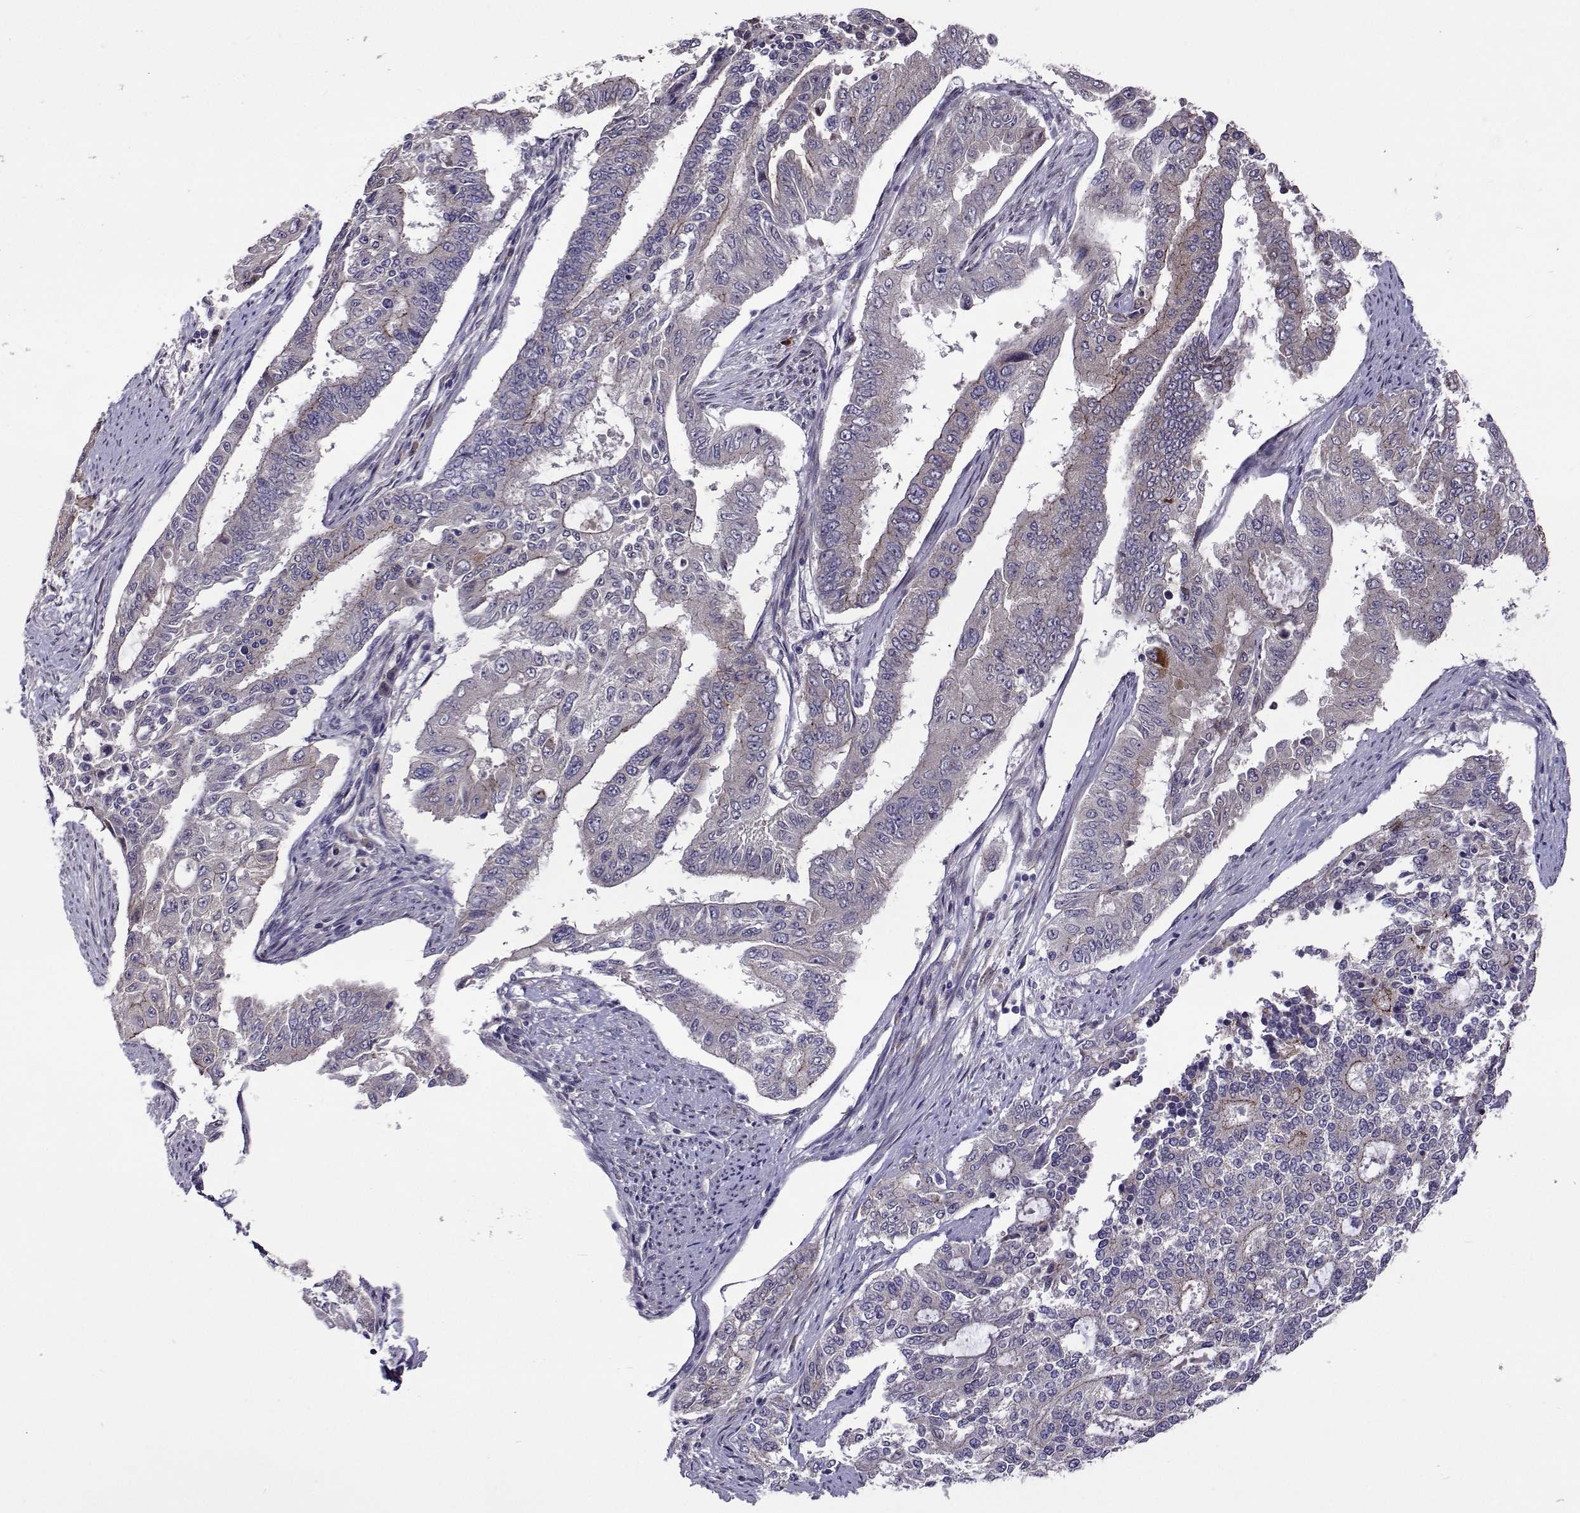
{"staining": {"intensity": "negative", "quantity": "none", "location": "none"}, "tissue": "endometrial cancer", "cell_type": "Tumor cells", "image_type": "cancer", "snomed": [{"axis": "morphology", "description": "Adenocarcinoma, NOS"}, {"axis": "topography", "description": "Uterus"}], "caption": "Endometrial cancer was stained to show a protein in brown. There is no significant staining in tumor cells.", "gene": "TARBP2", "patient": {"sex": "female", "age": 59}}